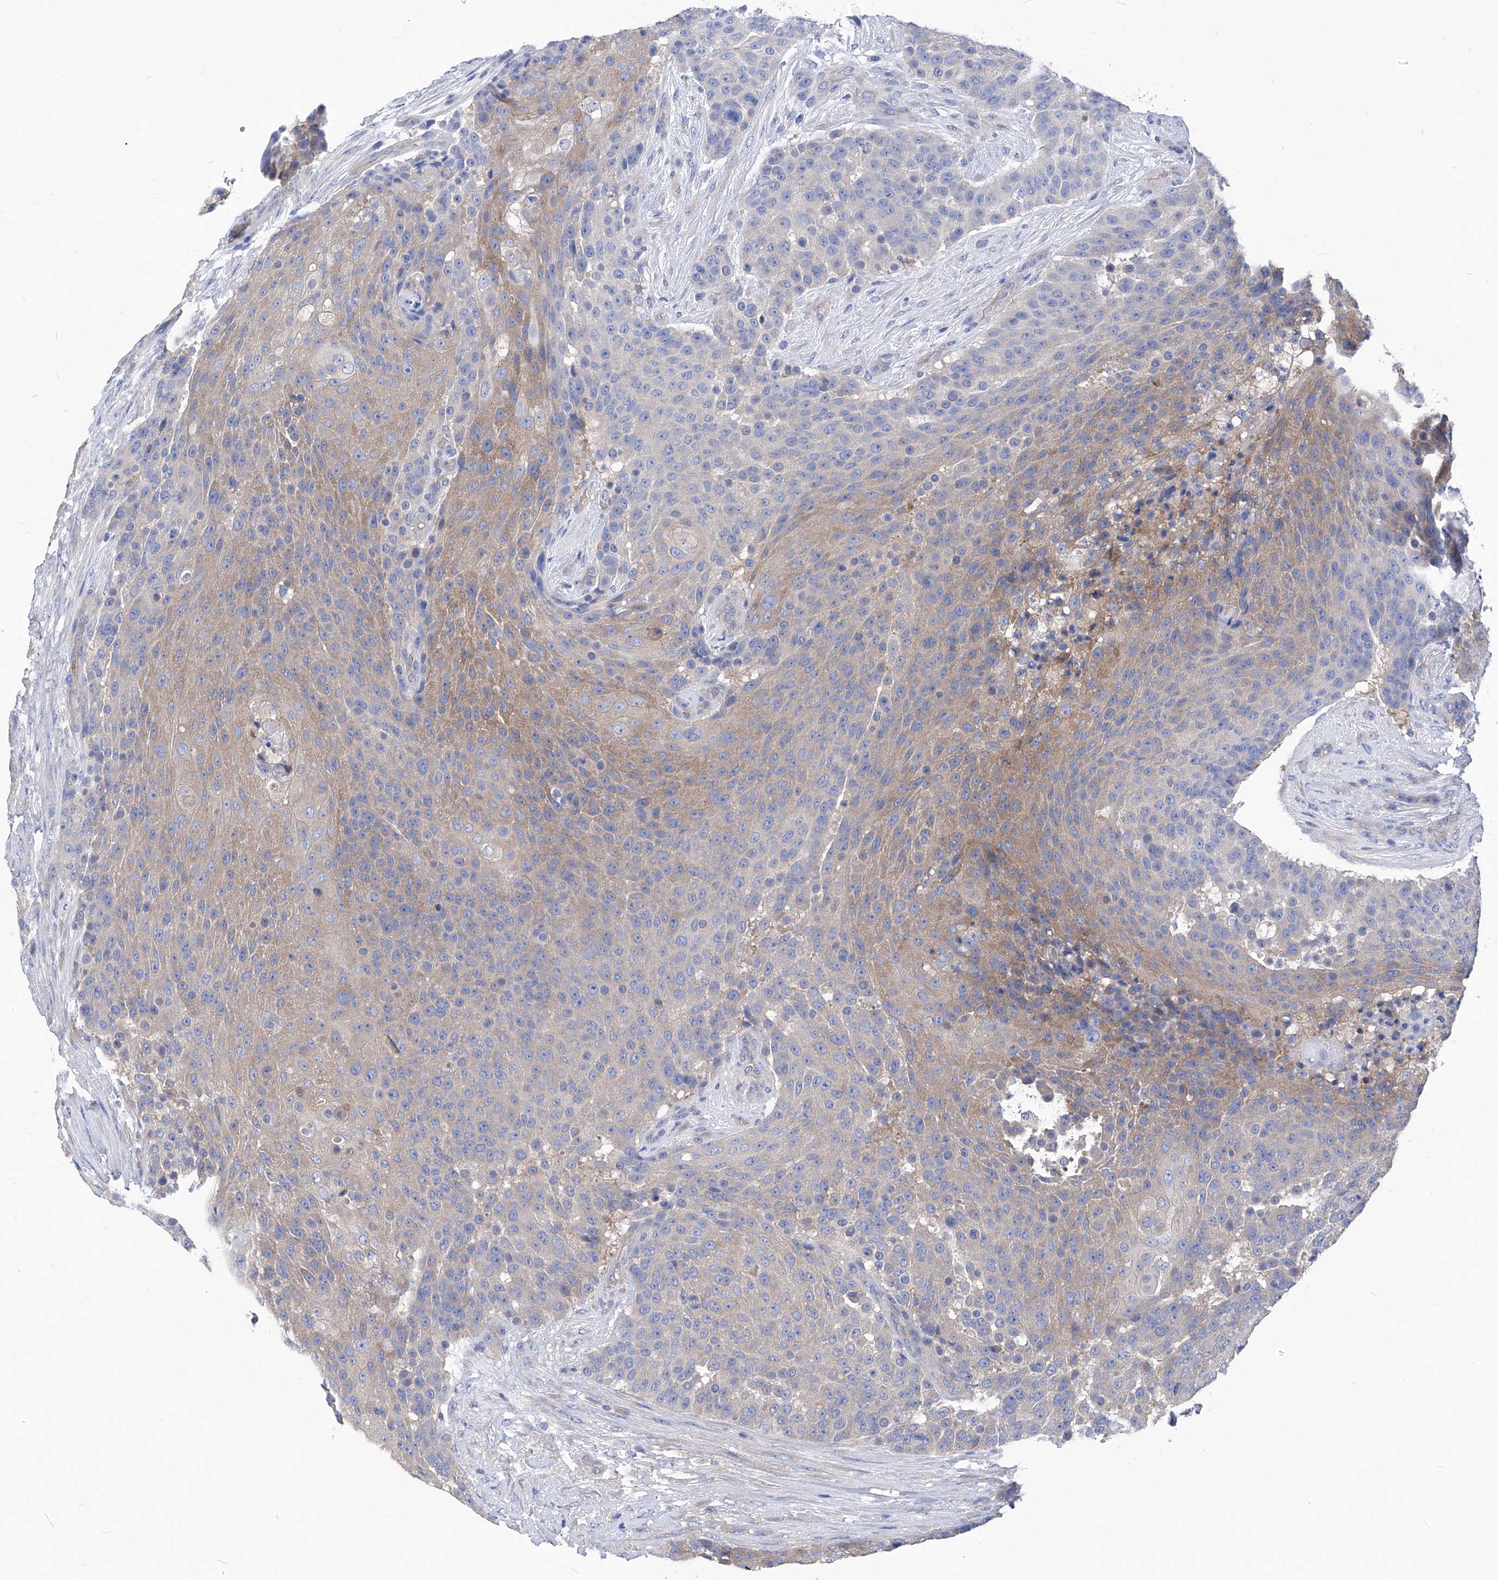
{"staining": {"intensity": "moderate", "quantity": "<25%", "location": "cytoplasmic/membranous"}, "tissue": "urothelial cancer", "cell_type": "Tumor cells", "image_type": "cancer", "snomed": [{"axis": "morphology", "description": "Urothelial carcinoma, High grade"}, {"axis": "topography", "description": "Urinary bladder"}], "caption": "DAB (3,3'-diaminobenzidine) immunohistochemical staining of human urothelial carcinoma (high-grade) exhibits moderate cytoplasmic/membranous protein positivity in about <25% of tumor cells. Immunohistochemistry (ihc) stains the protein in brown and the nuclei are stained blue.", "gene": "XPNPEP1", "patient": {"sex": "female", "age": 63}}